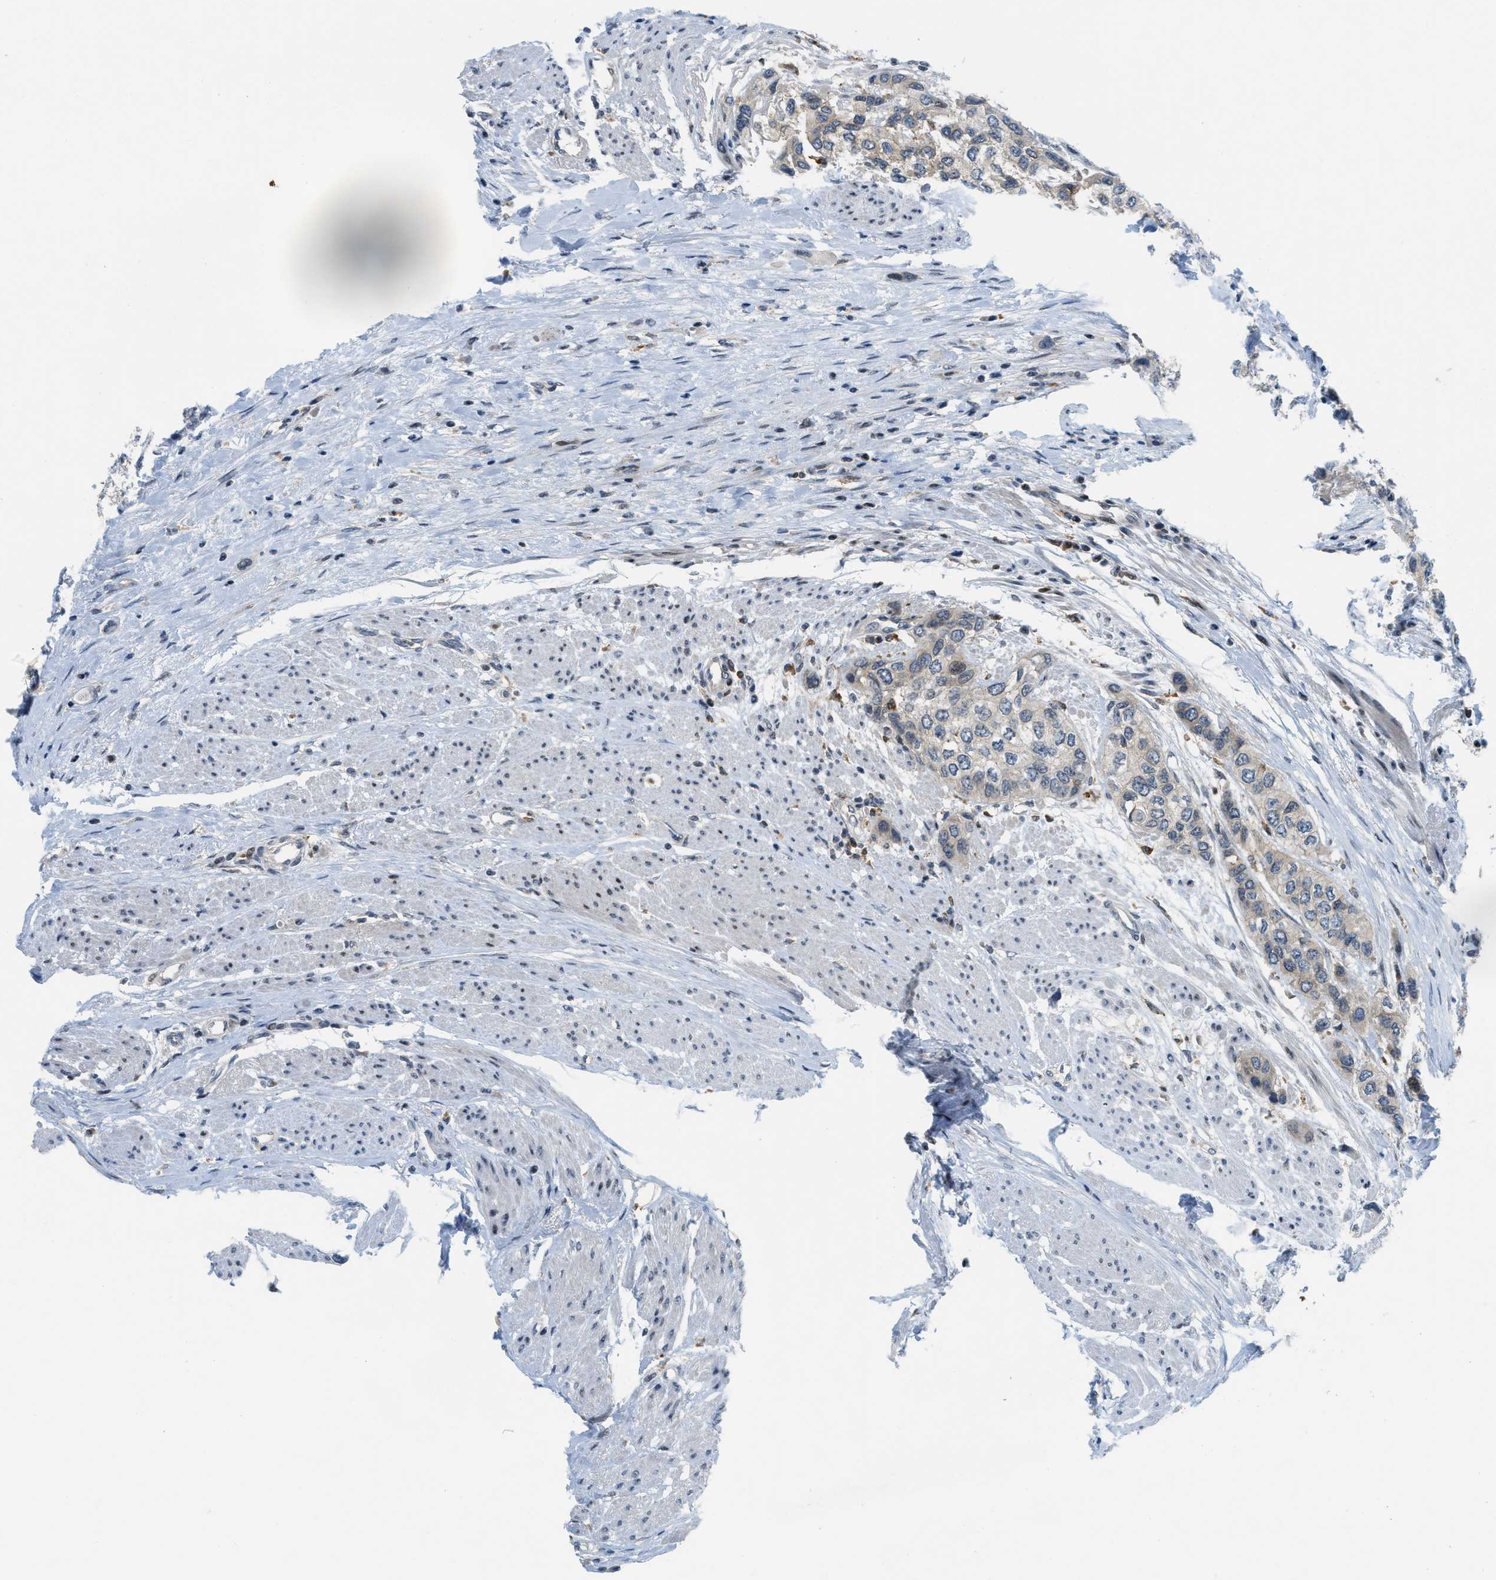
{"staining": {"intensity": "negative", "quantity": "none", "location": "none"}, "tissue": "urothelial cancer", "cell_type": "Tumor cells", "image_type": "cancer", "snomed": [{"axis": "morphology", "description": "Urothelial carcinoma, High grade"}, {"axis": "topography", "description": "Urinary bladder"}], "caption": "Human urothelial carcinoma (high-grade) stained for a protein using immunohistochemistry (IHC) reveals no positivity in tumor cells.", "gene": "ING1", "patient": {"sex": "female", "age": 56}}